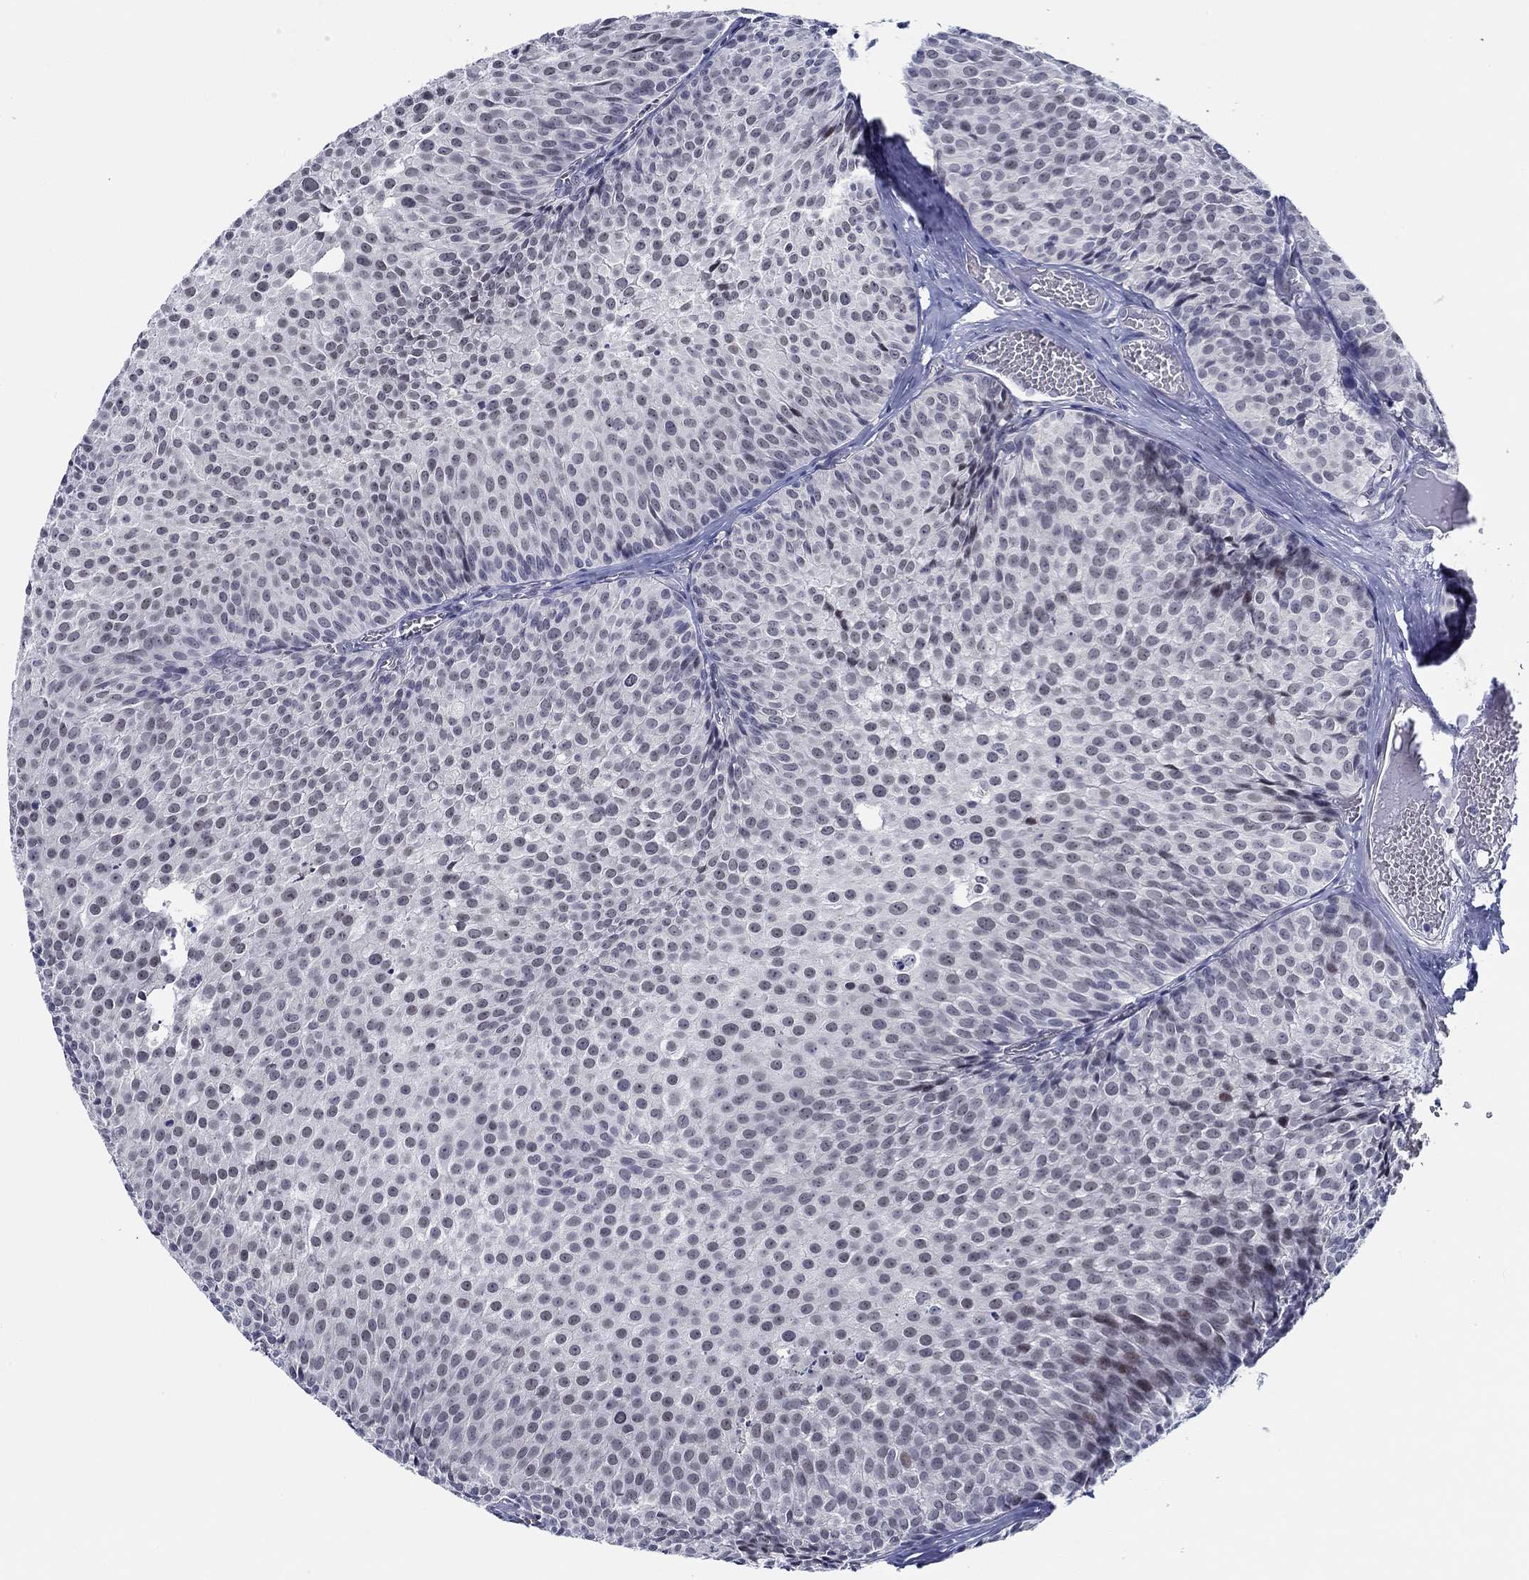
{"staining": {"intensity": "moderate", "quantity": "<25%", "location": "nuclear"}, "tissue": "urothelial cancer", "cell_type": "Tumor cells", "image_type": "cancer", "snomed": [{"axis": "morphology", "description": "Urothelial carcinoma, Low grade"}, {"axis": "topography", "description": "Urinary bladder"}], "caption": "Urothelial carcinoma (low-grade) stained with a protein marker reveals moderate staining in tumor cells.", "gene": "SLC34A1", "patient": {"sex": "male", "age": 63}}